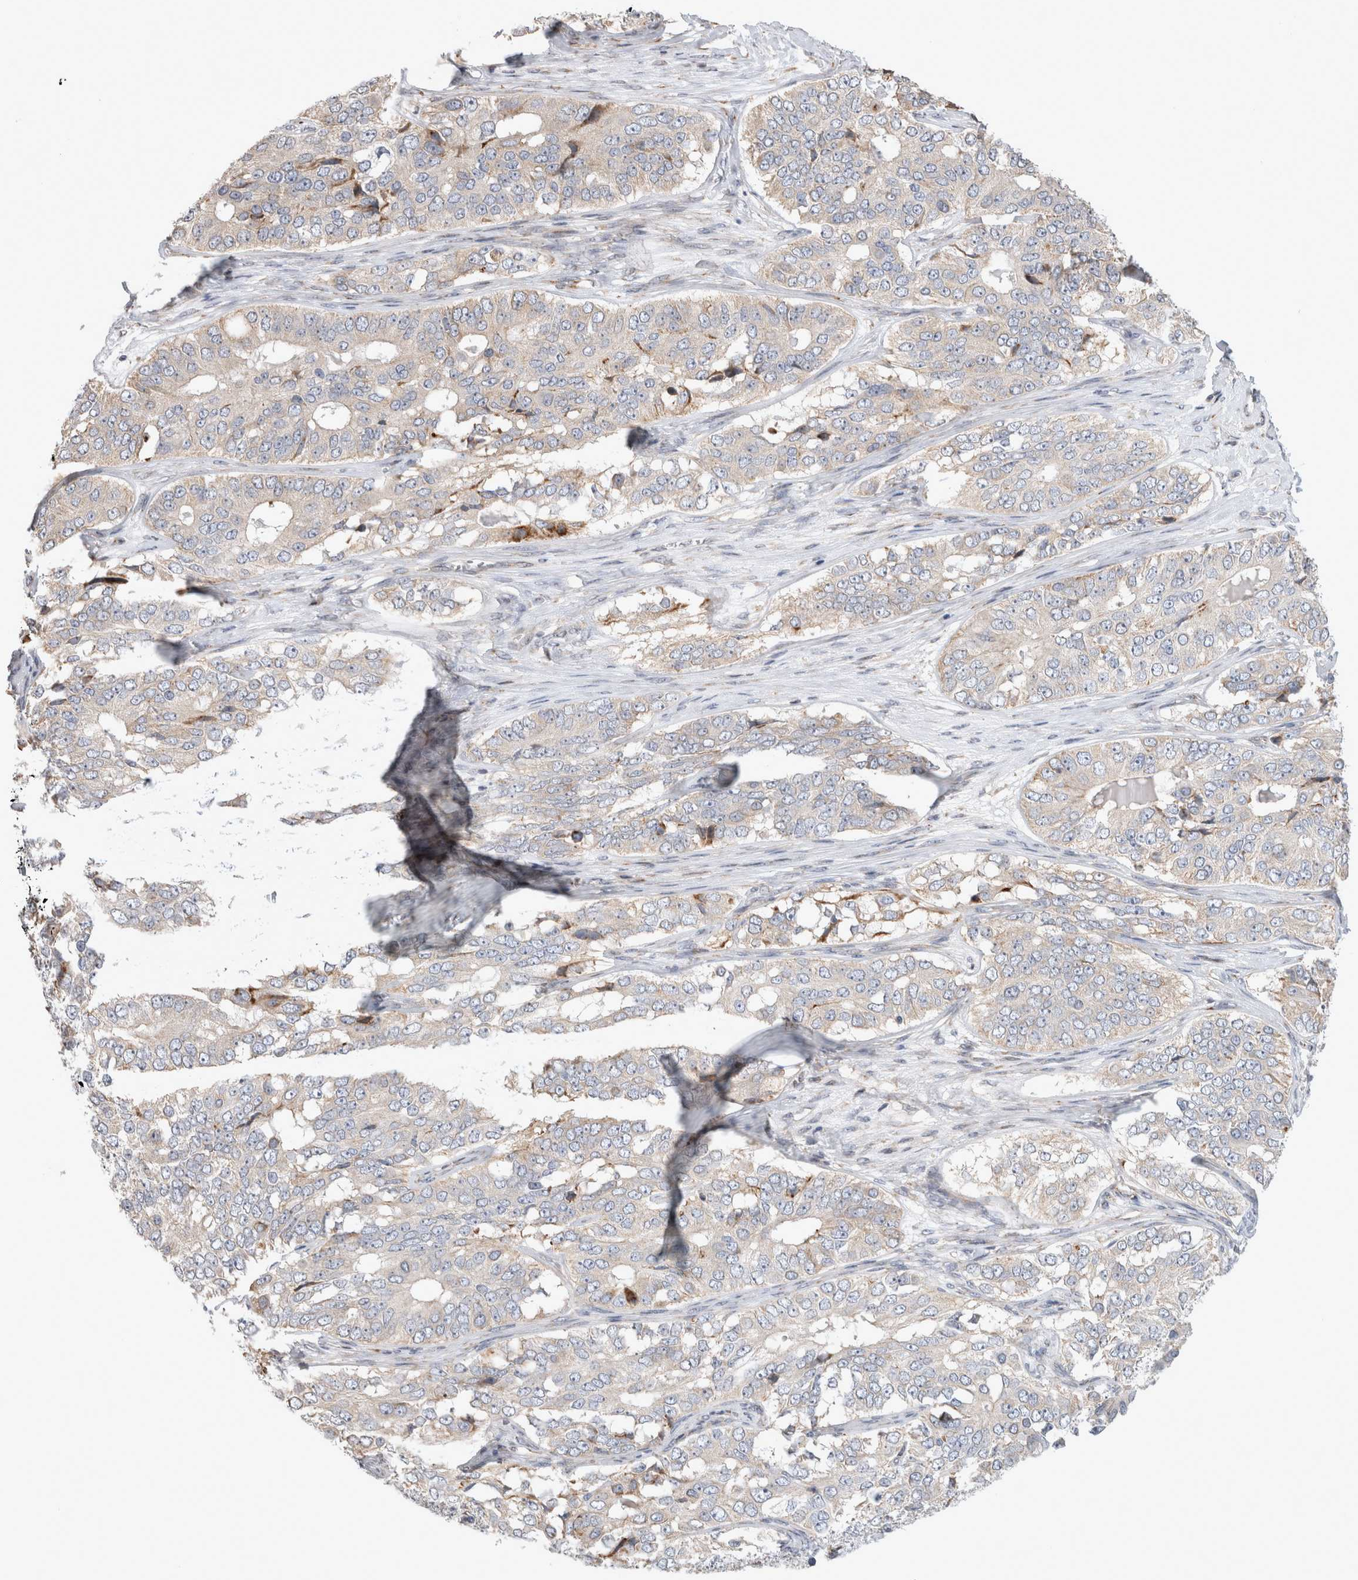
{"staining": {"intensity": "negative", "quantity": "none", "location": "none"}, "tissue": "ovarian cancer", "cell_type": "Tumor cells", "image_type": "cancer", "snomed": [{"axis": "morphology", "description": "Carcinoma, endometroid"}, {"axis": "topography", "description": "Ovary"}], "caption": "Image shows no significant protein positivity in tumor cells of ovarian cancer.", "gene": "TRMT9B", "patient": {"sex": "female", "age": 51}}